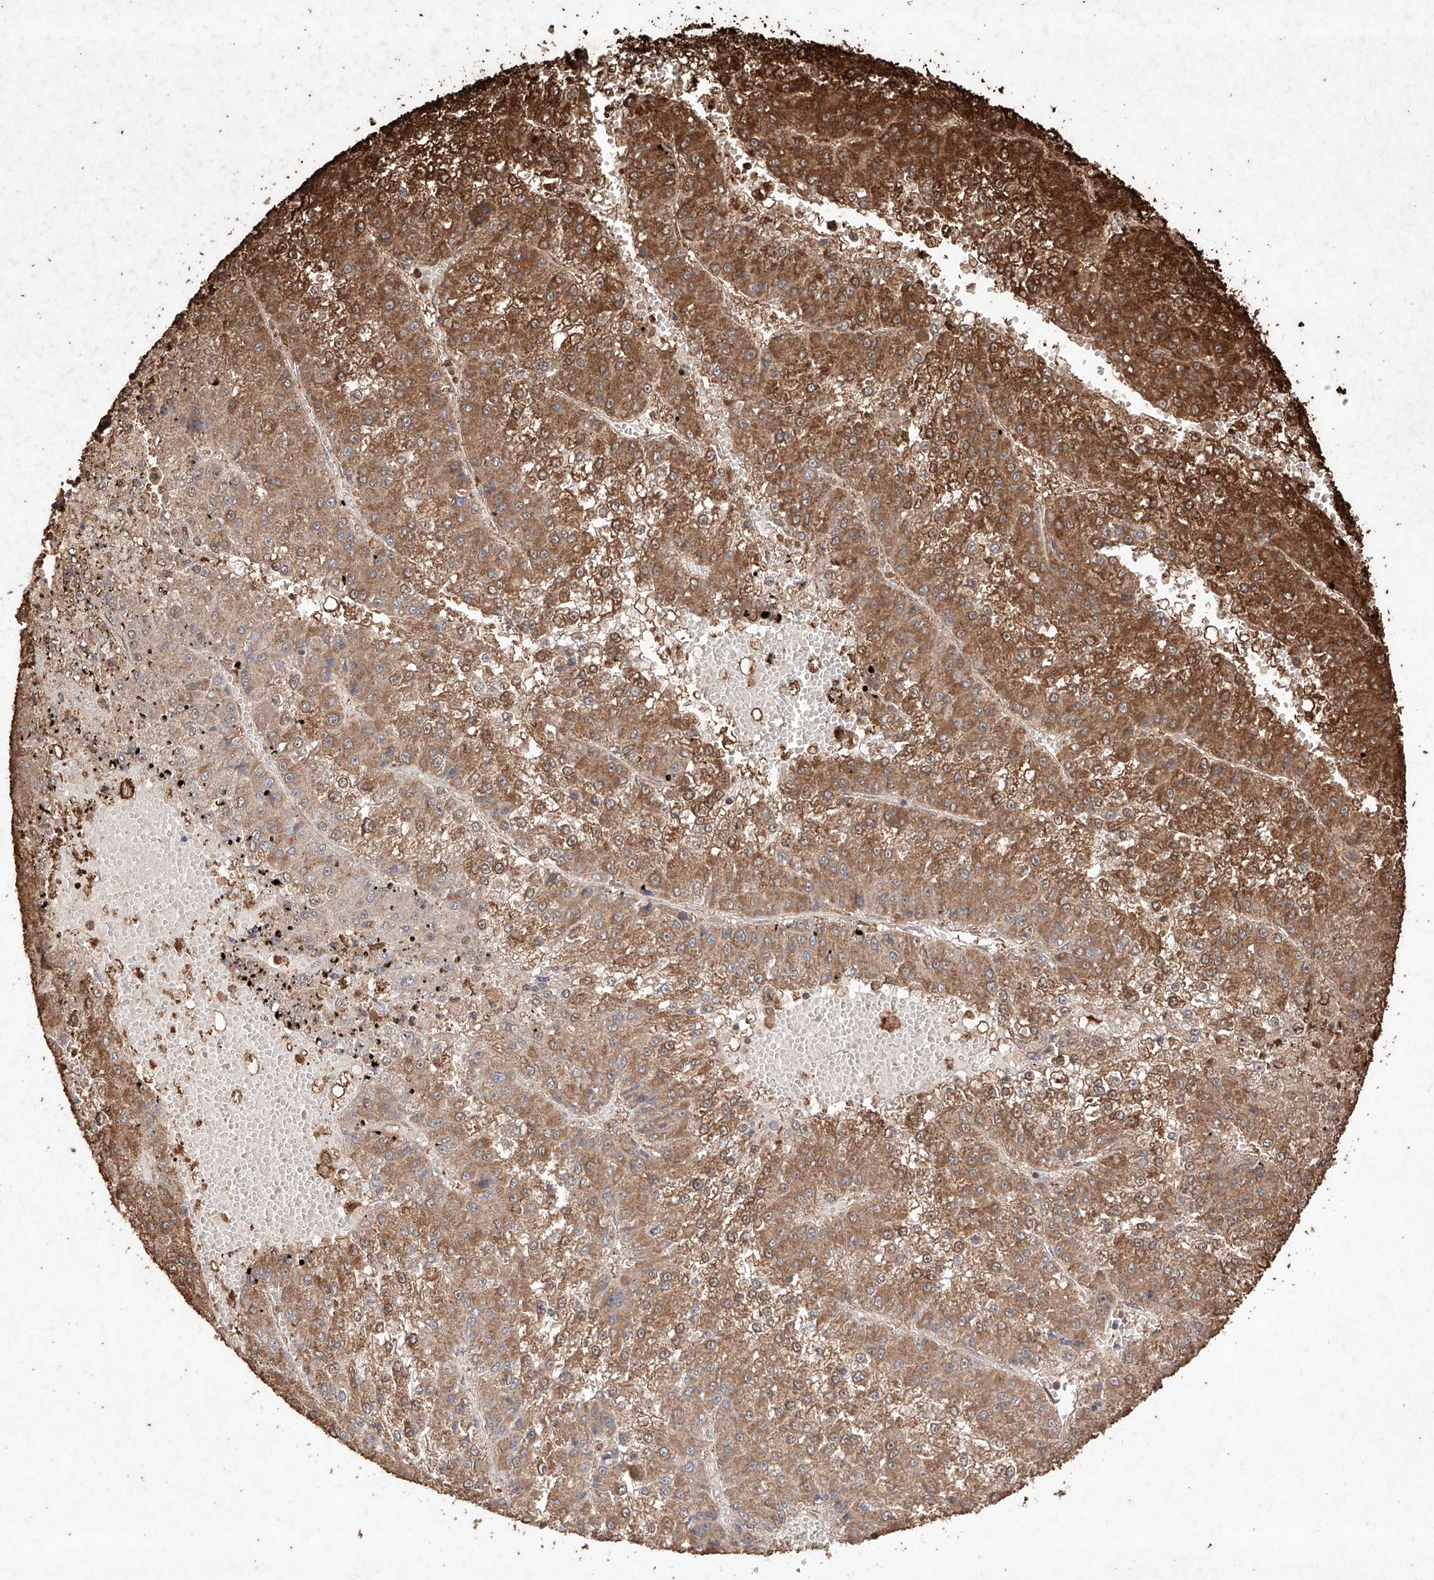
{"staining": {"intensity": "strong", "quantity": "25%-75%", "location": "cytoplasmic/membranous"}, "tissue": "liver cancer", "cell_type": "Tumor cells", "image_type": "cancer", "snomed": [{"axis": "morphology", "description": "Carcinoma, Hepatocellular, NOS"}, {"axis": "topography", "description": "Liver"}], "caption": "Immunohistochemical staining of liver hepatocellular carcinoma demonstrates high levels of strong cytoplasmic/membranous protein staining in about 25%-75% of tumor cells.", "gene": "M6PR", "patient": {"sex": "female", "age": 73}}